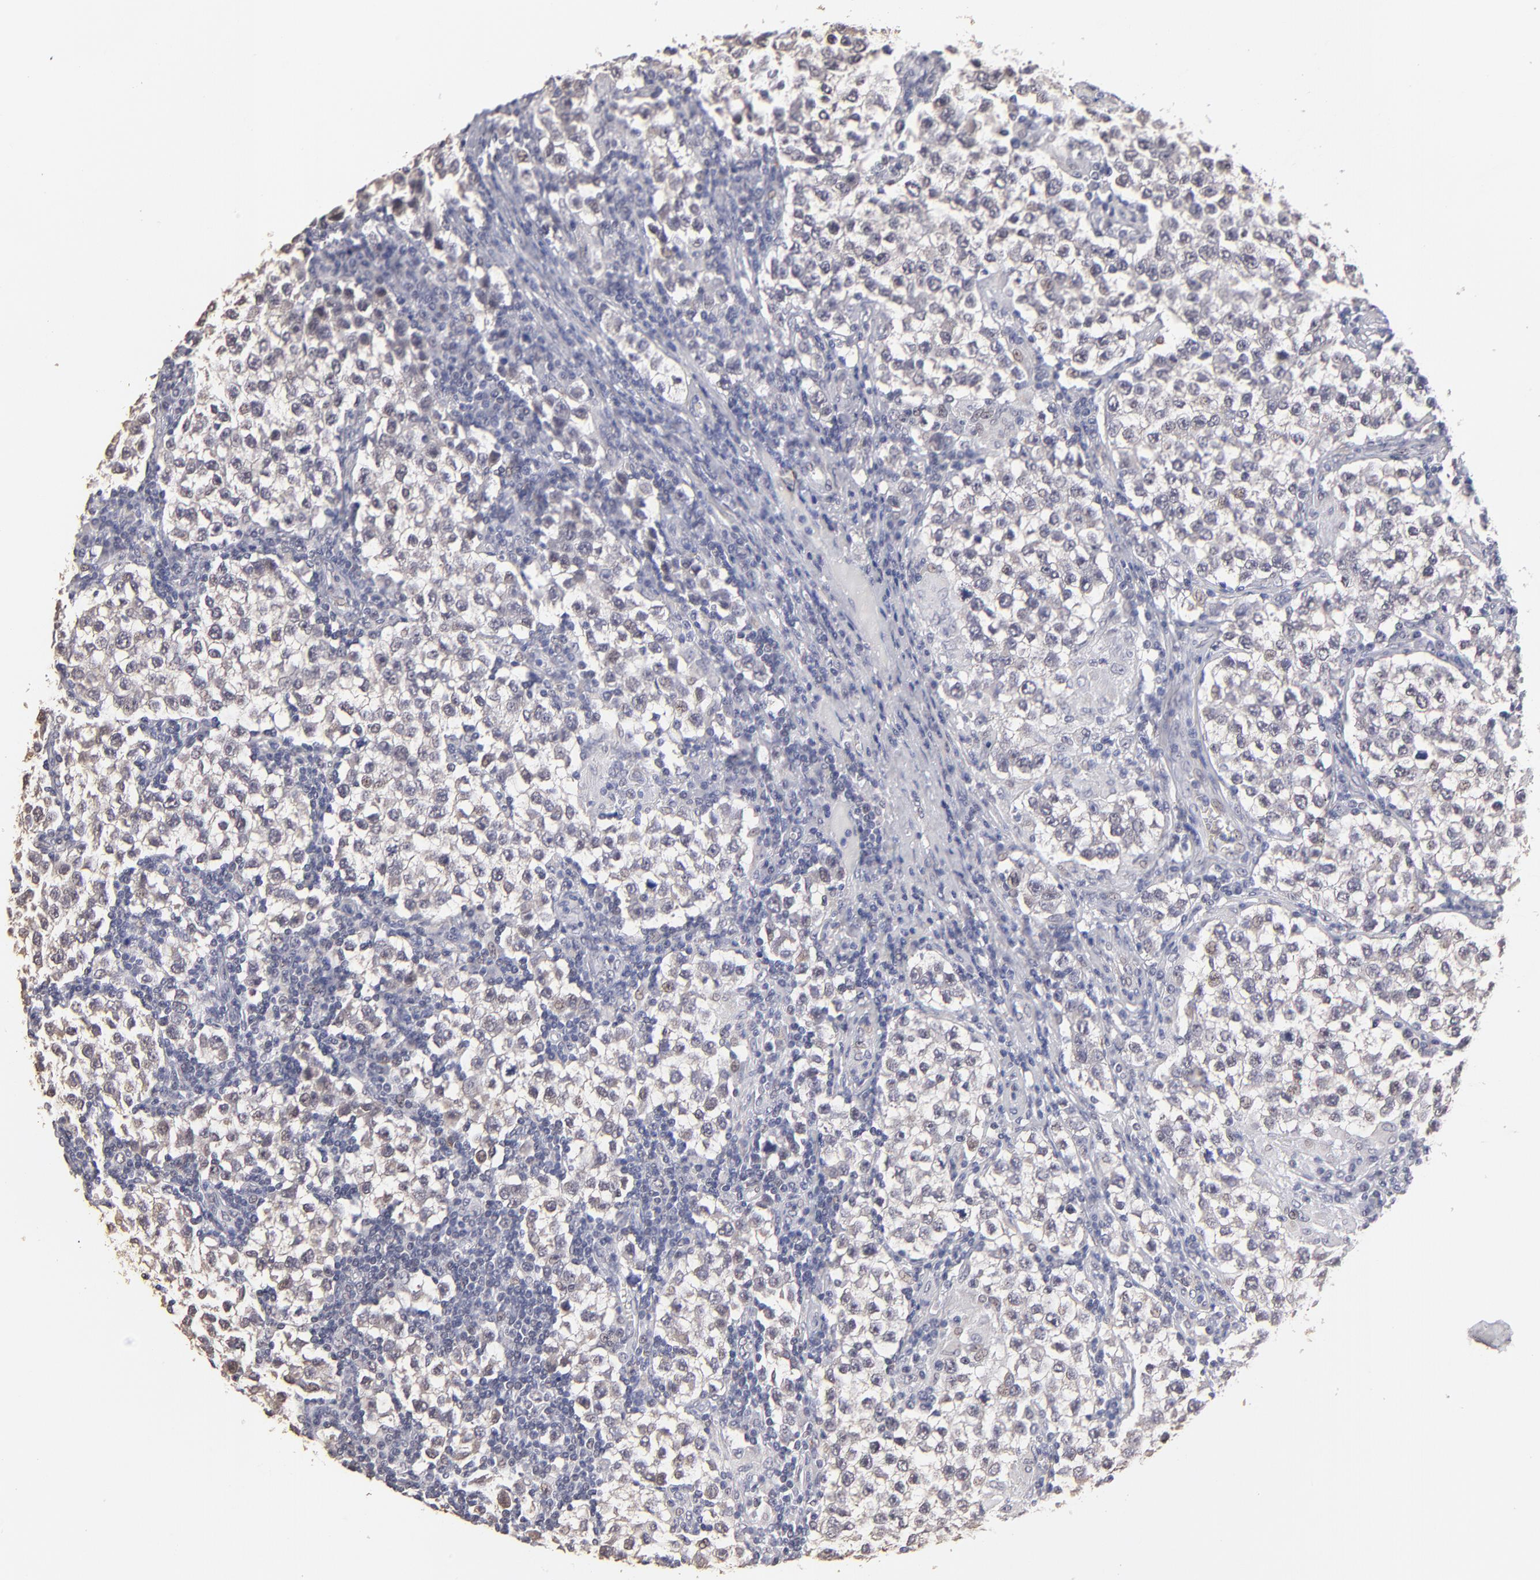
{"staining": {"intensity": "weak", "quantity": "<25%", "location": "cytoplasmic/membranous"}, "tissue": "testis cancer", "cell_type": "Tumor cells", "image_type": "cancer", "snomed": [{"axis": "morphology", "description": "Seminoma, NOS"}, {"axis": "topography", "description": "Testis"}], "caption": "The photomicrograph displays no staining of tumor cells in testis cancer (seminoma).", "gene": "MGAM", "patient": {"sex": "male", "age": 36}}